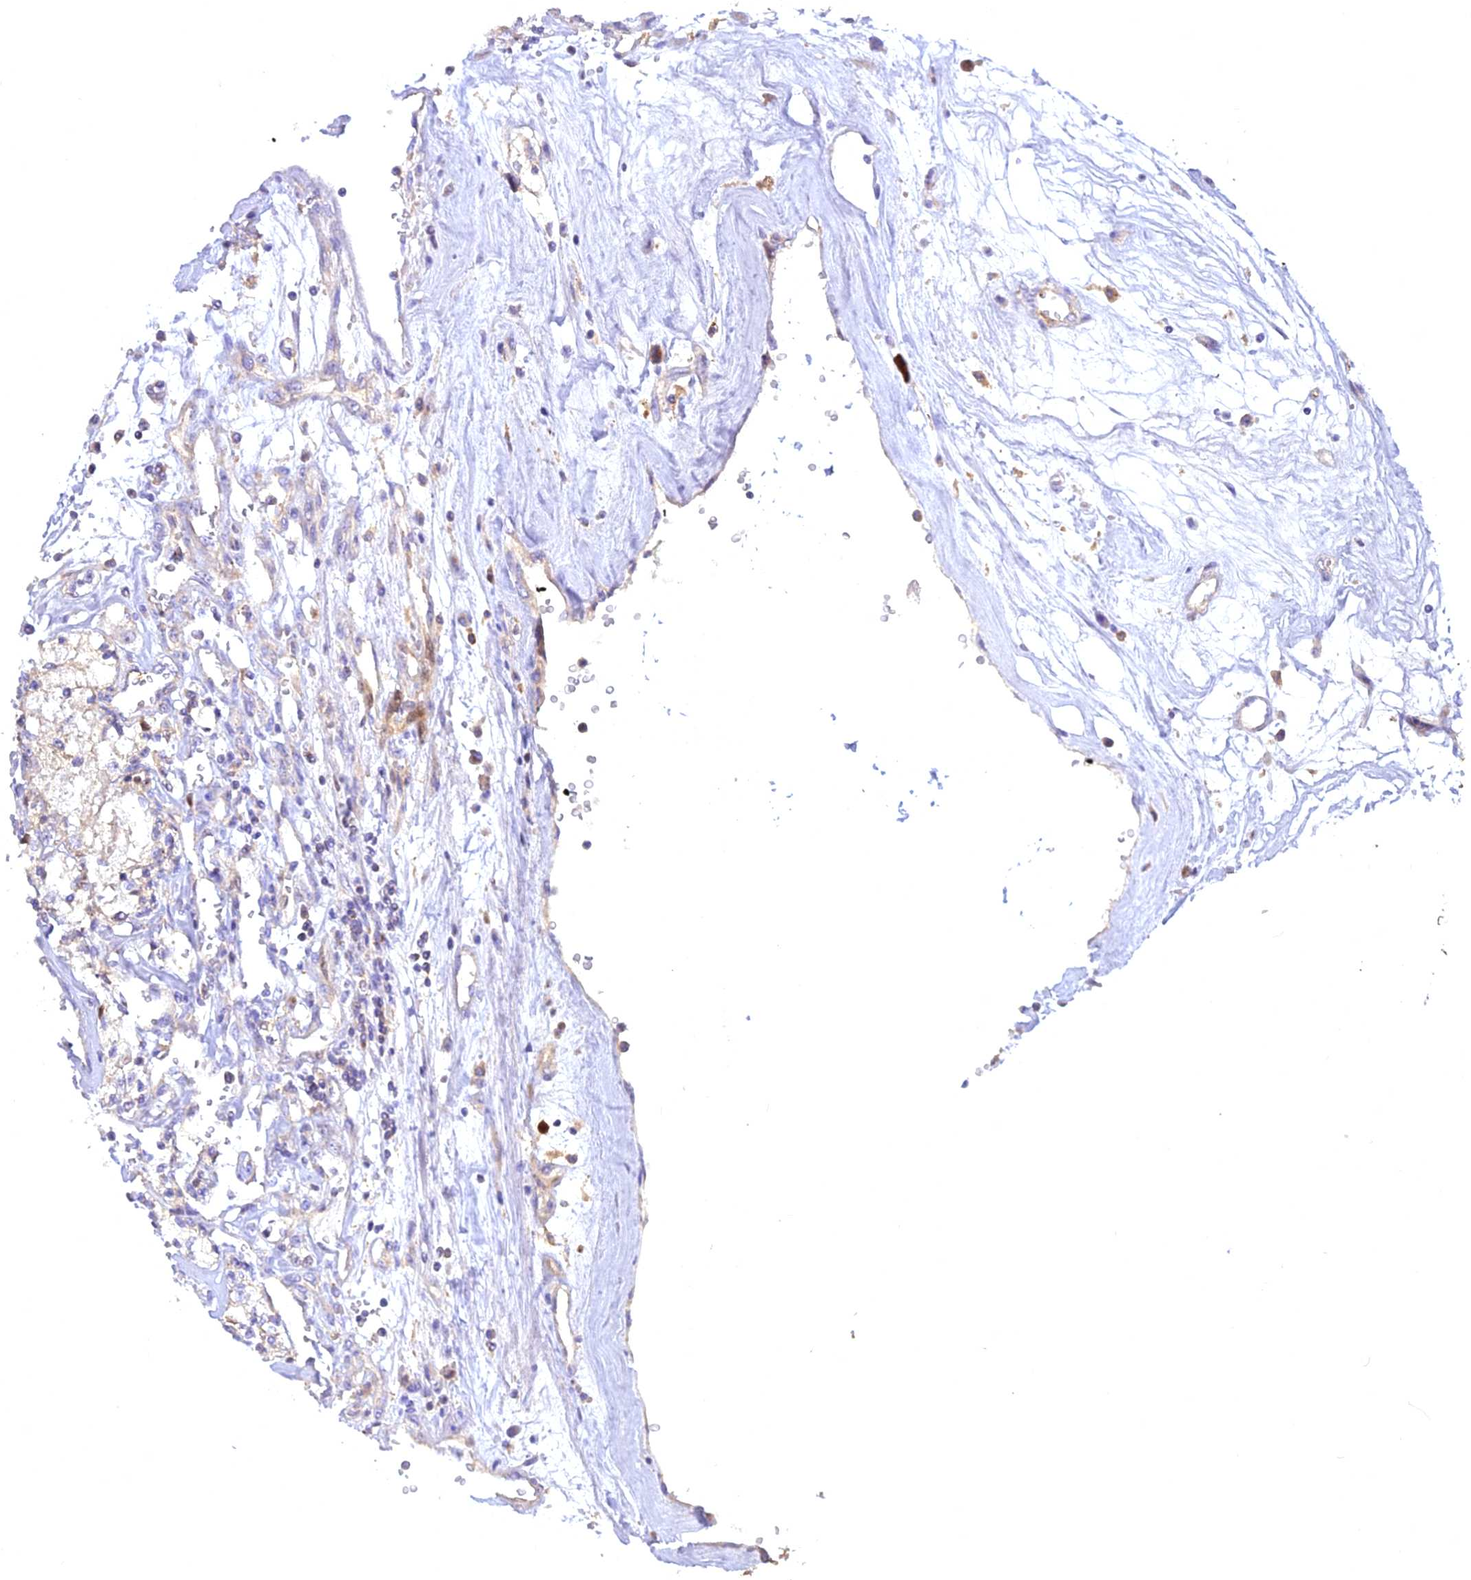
{"staining": {"intensity": "negative", "quantity": "none", "location": "none"}, "tissue": "renal cancer", "cell_type": "Tumor cells", "image_type": "cancer", "snomed": [{"axis": "morphology", "description": "Adenocarcinoma, NOS"}, {"axis": "topography", "description": "Kidney"}], "caption": "The micrograph exhibits no staining of tumor cells in renal cancer (adenocarcinoma). (DAB IHC visualized using brightfield microscopy, high magnification).", "gene": "CENPV", "patient": {"sex": "female", "age": 59}}